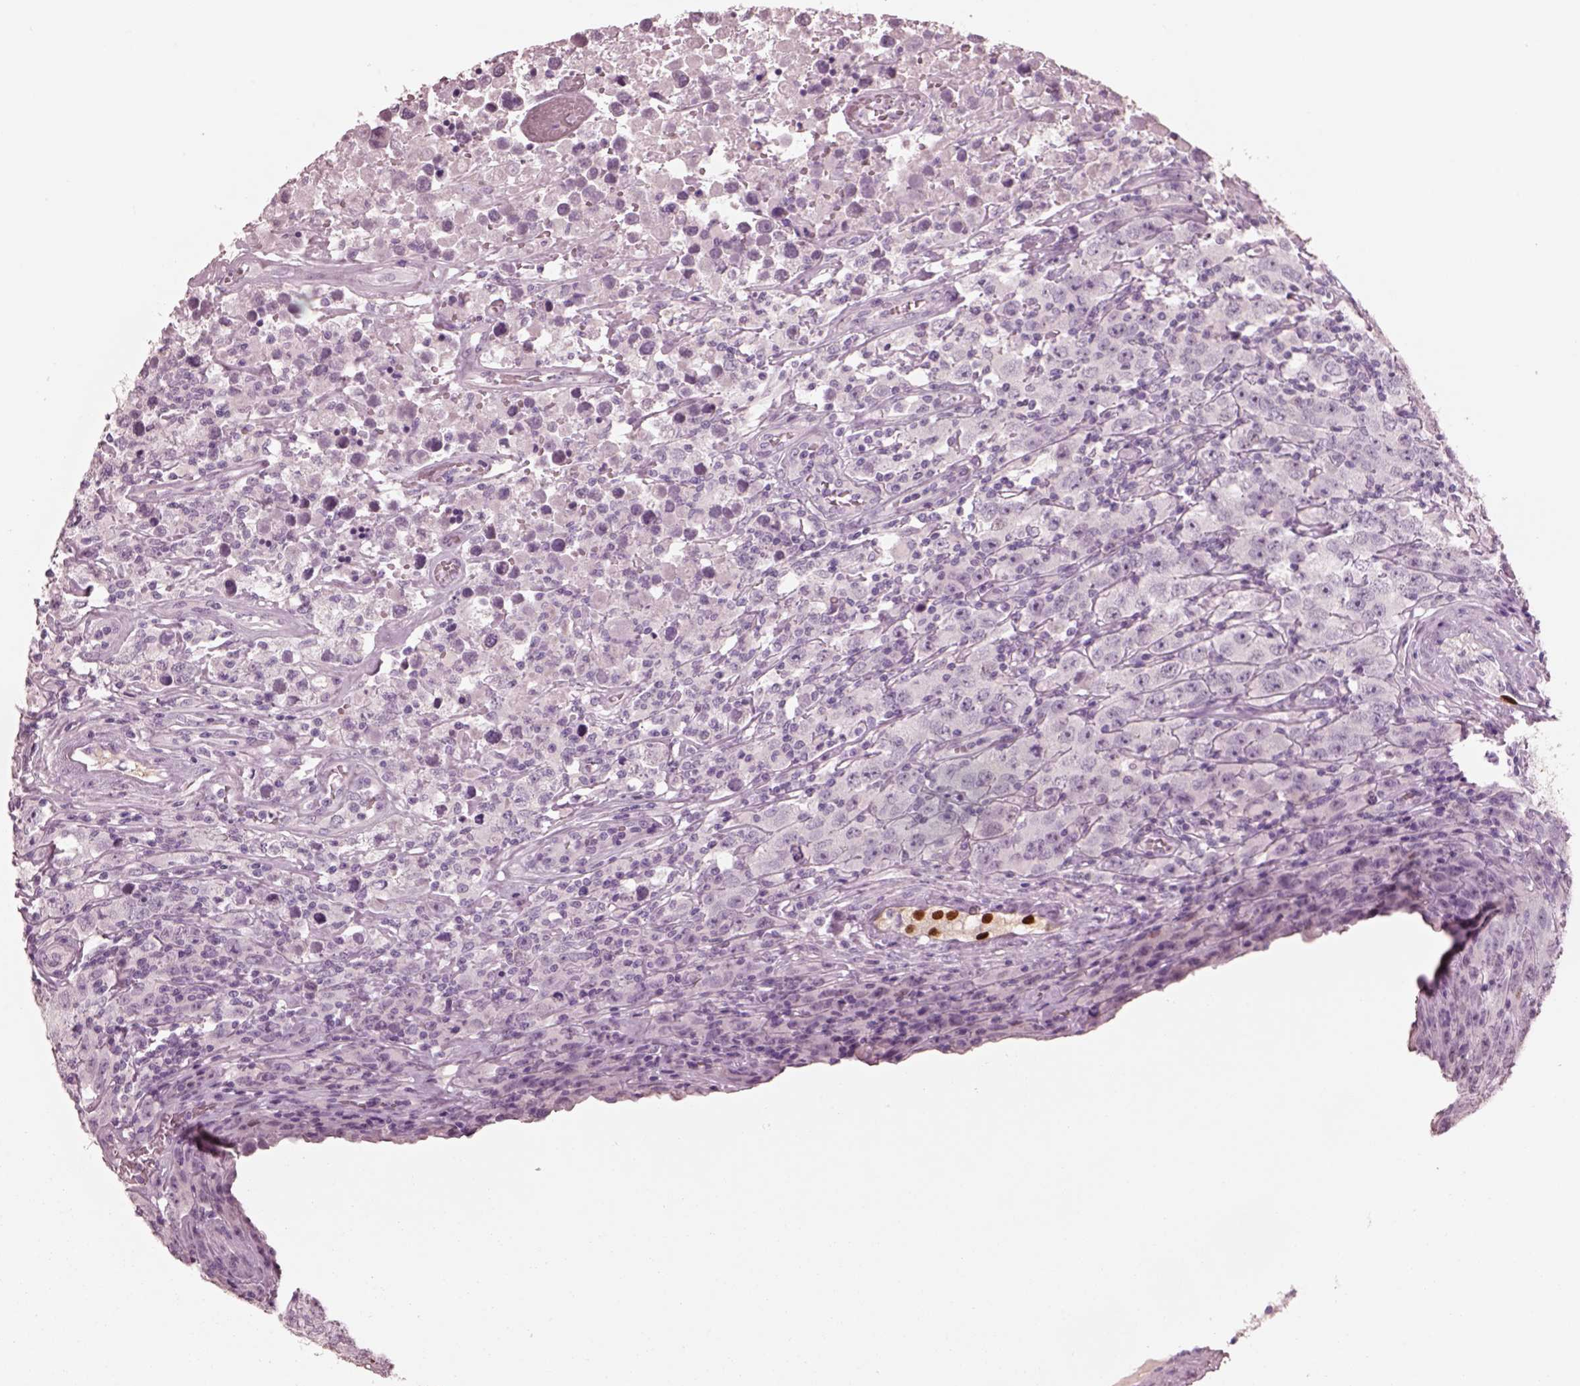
{"staining": {"intensity": "negative", "quantity": "none", "location": "none"}, "tissue": "testis cancer", "cell_type": "Tumor cells", "image_type": "cancer", "snomed": [{"axis": "morphology", "description": "Seminoma, NOS"}, {"axis": "topography", "description": "Testis"}], "caption": "Testis seminoma was stained to show a protein in brown. There is no significant positivity in tumor cells.", "gene": "SOX9", "patient": {"sex": "male", "age": 52}}